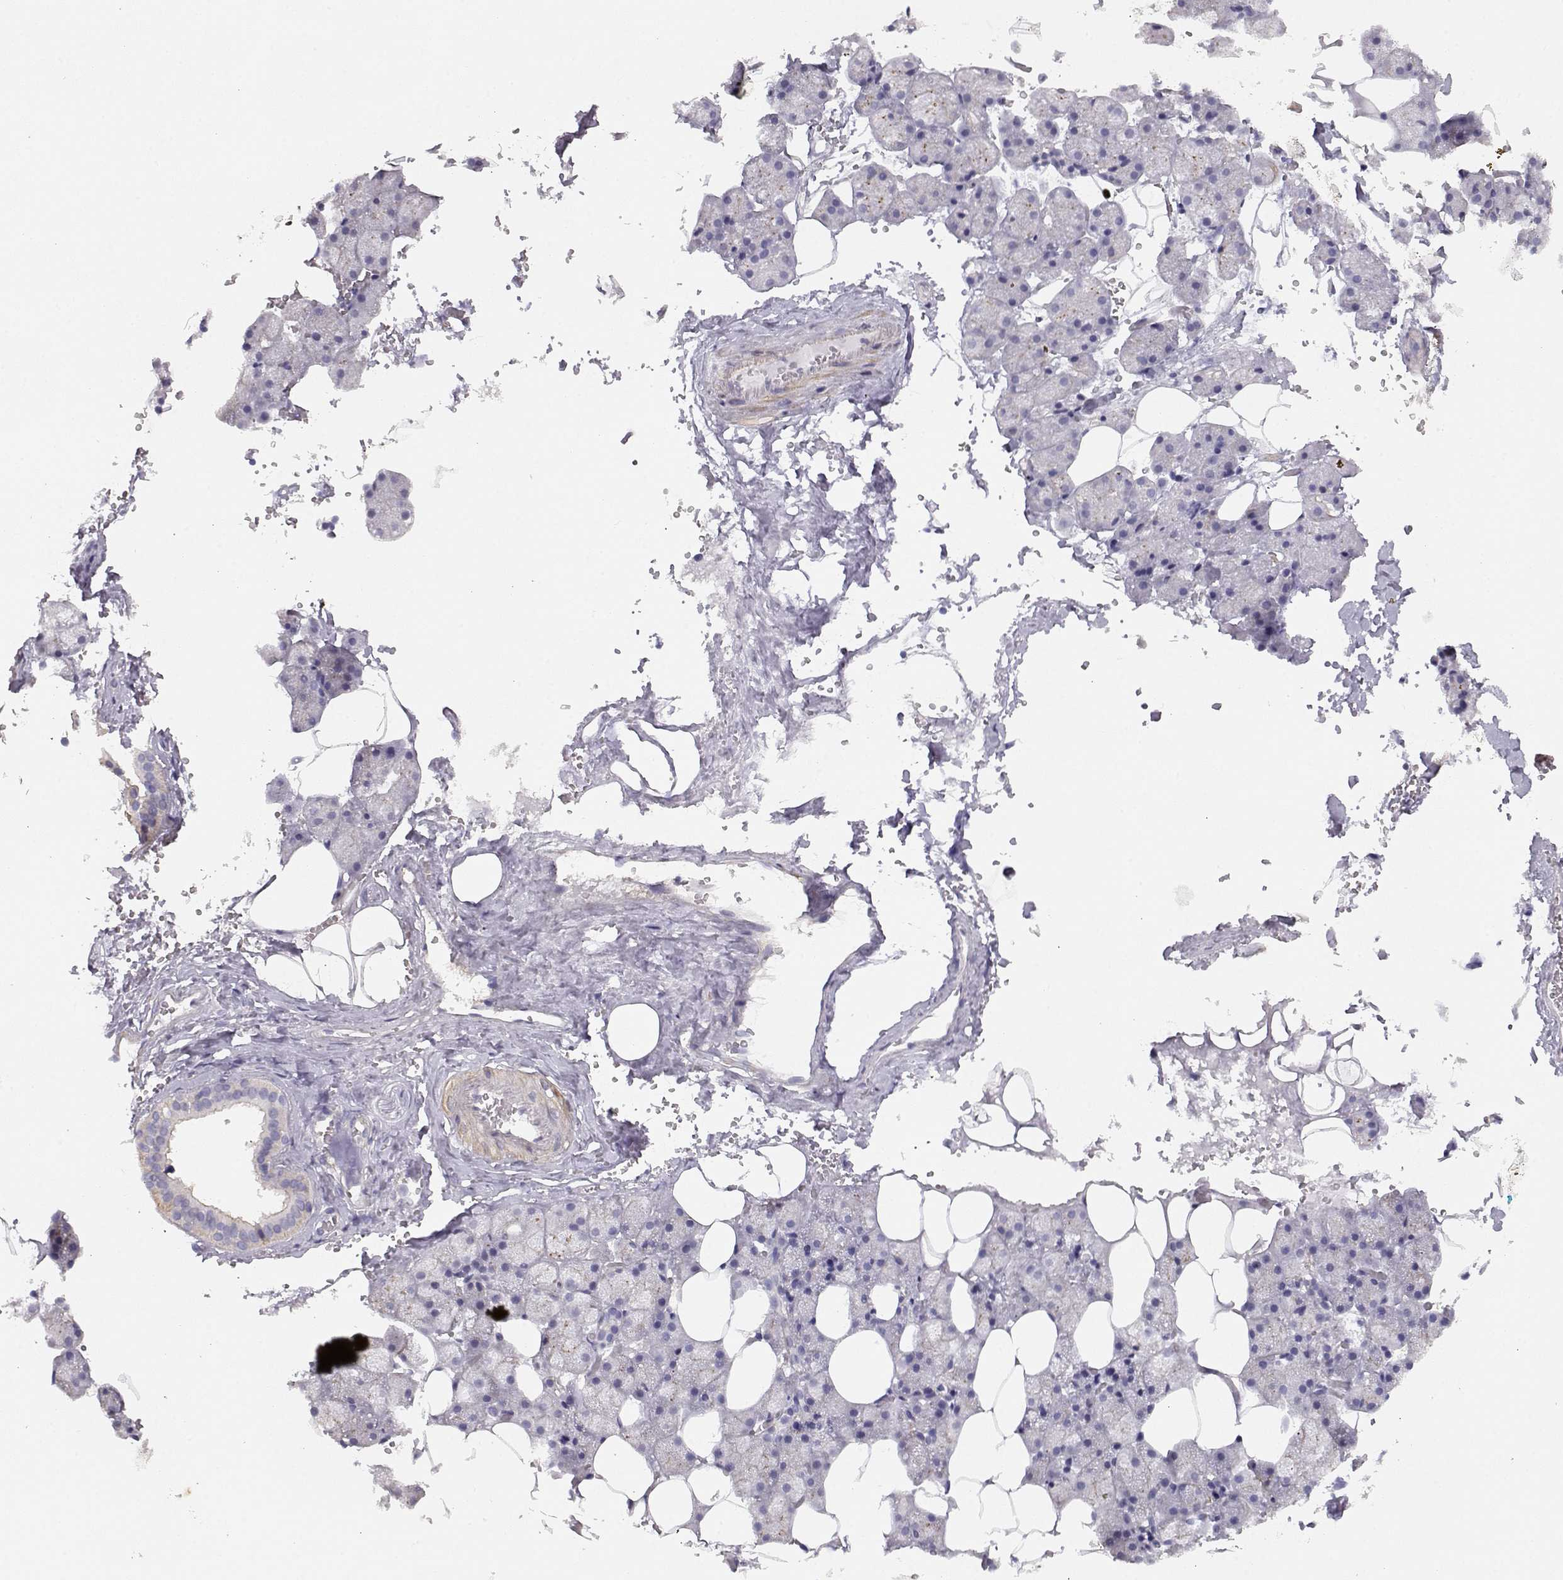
{"staining": {"intensity": "weak", "quantity": "<25%", "location": "cytoplasmic/membranous"}, "tissue": "salivary gland", "cell_type": "Glandular cells", "image_type": "normal", "snomed": [{"axis": "morphology", "description": "Normal tissue, NOS"}, {"axis": "topography", "description": "Salivary gland"}], "caption": "This is an immunohistochemistry (IHC) photomicrograph of normal salivary gland. There is no positivity in glandular cells.", "gene": "DAPL1", "patient": {"sex": "male", "age": 38}}